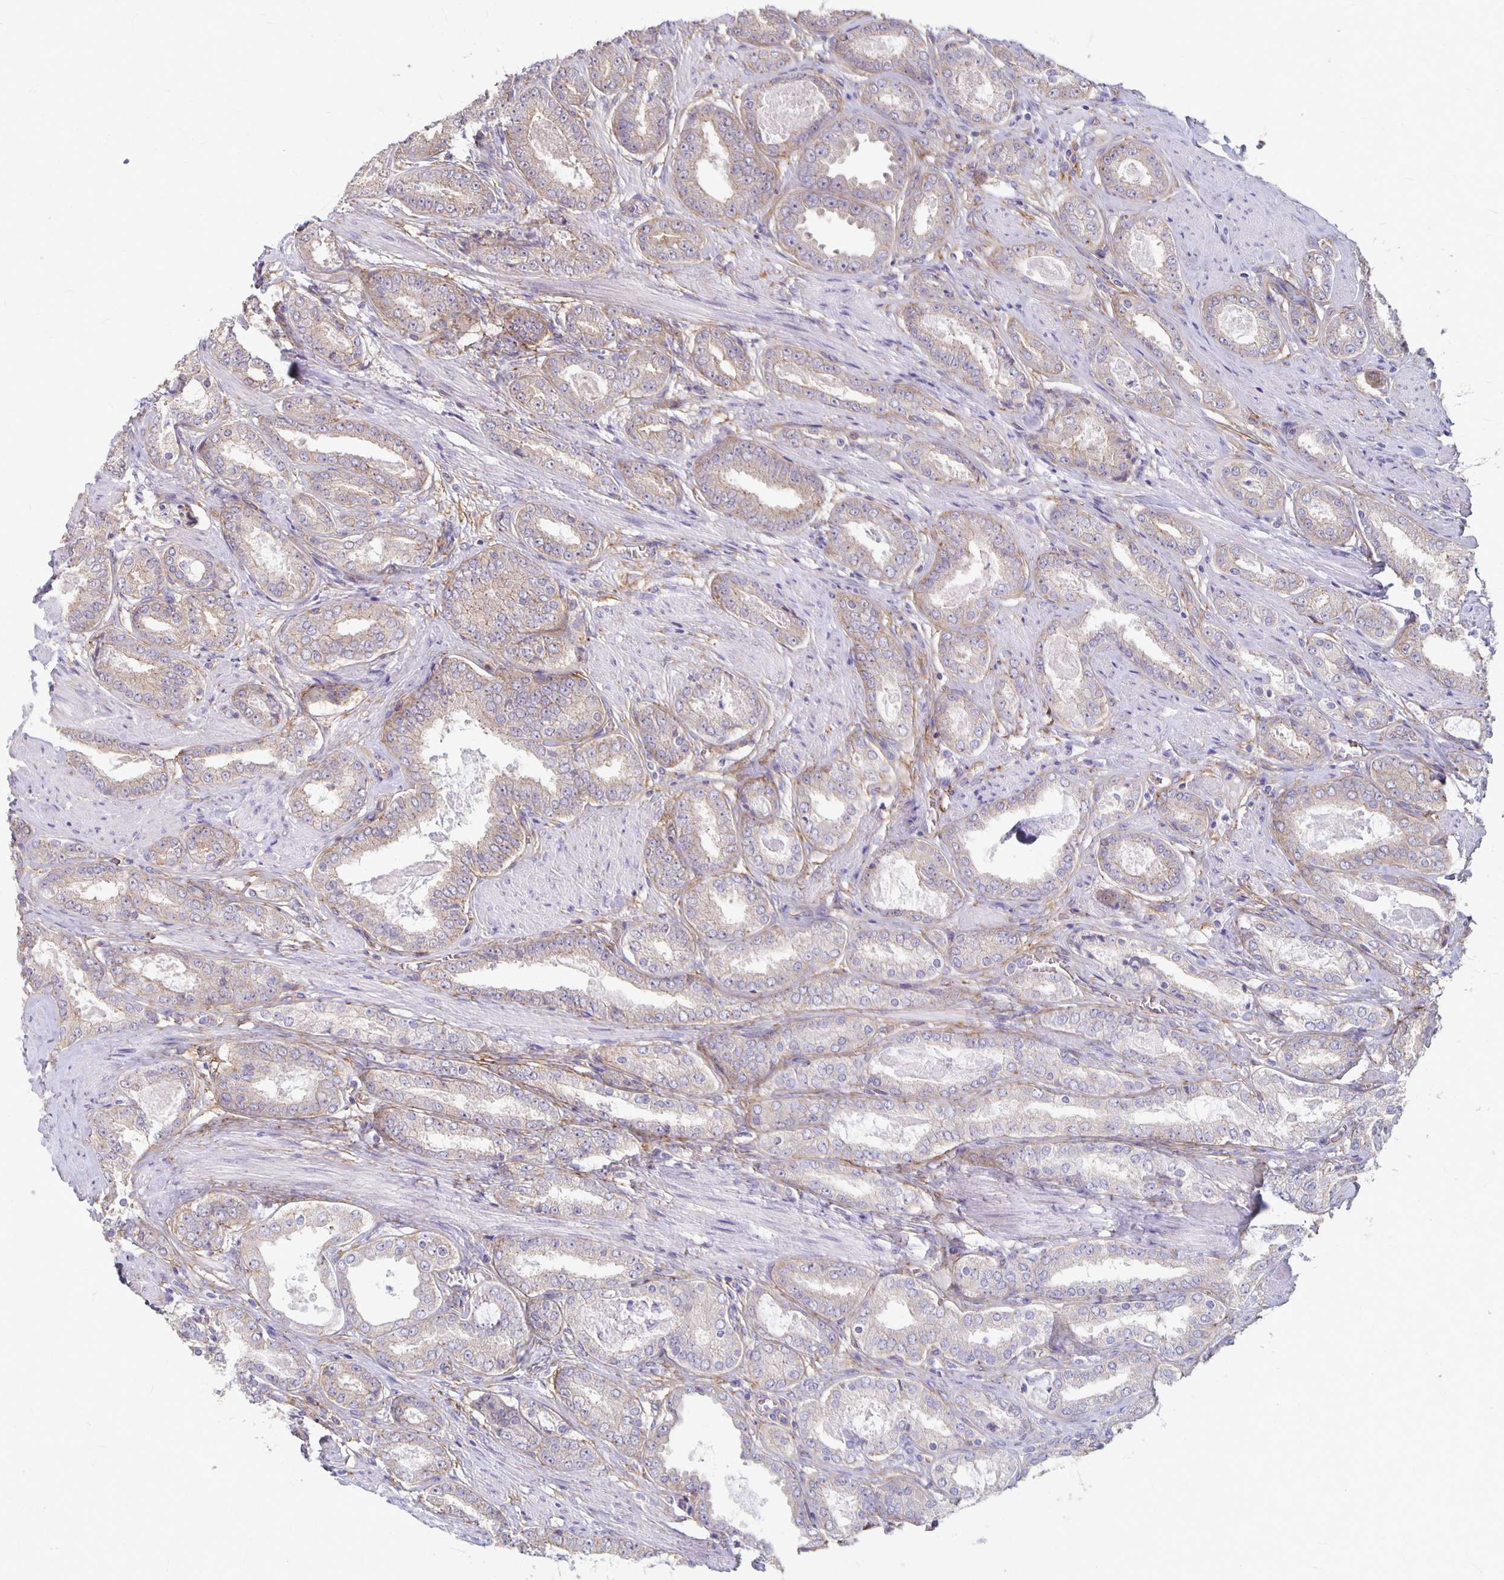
{"staining": {"intensity": "negative", "quantity": "none", "location": "none"}, "tissue": "prostate cancer", "cell_type": "Tumor cells", "image_type": "cancer", "snomed": [{"axis": "morphology", "description": "Adenocarcinoma, High grade"}, {"axis": "topography", "description": "Prostate"}], "caption": "This is an immunohistochemistry (IHC) micrograph of human prostate cancer. There is no positivity in tumor cells.", "gene": "PPP1R3E", "patient": {"sex": "male", "age": 63}}